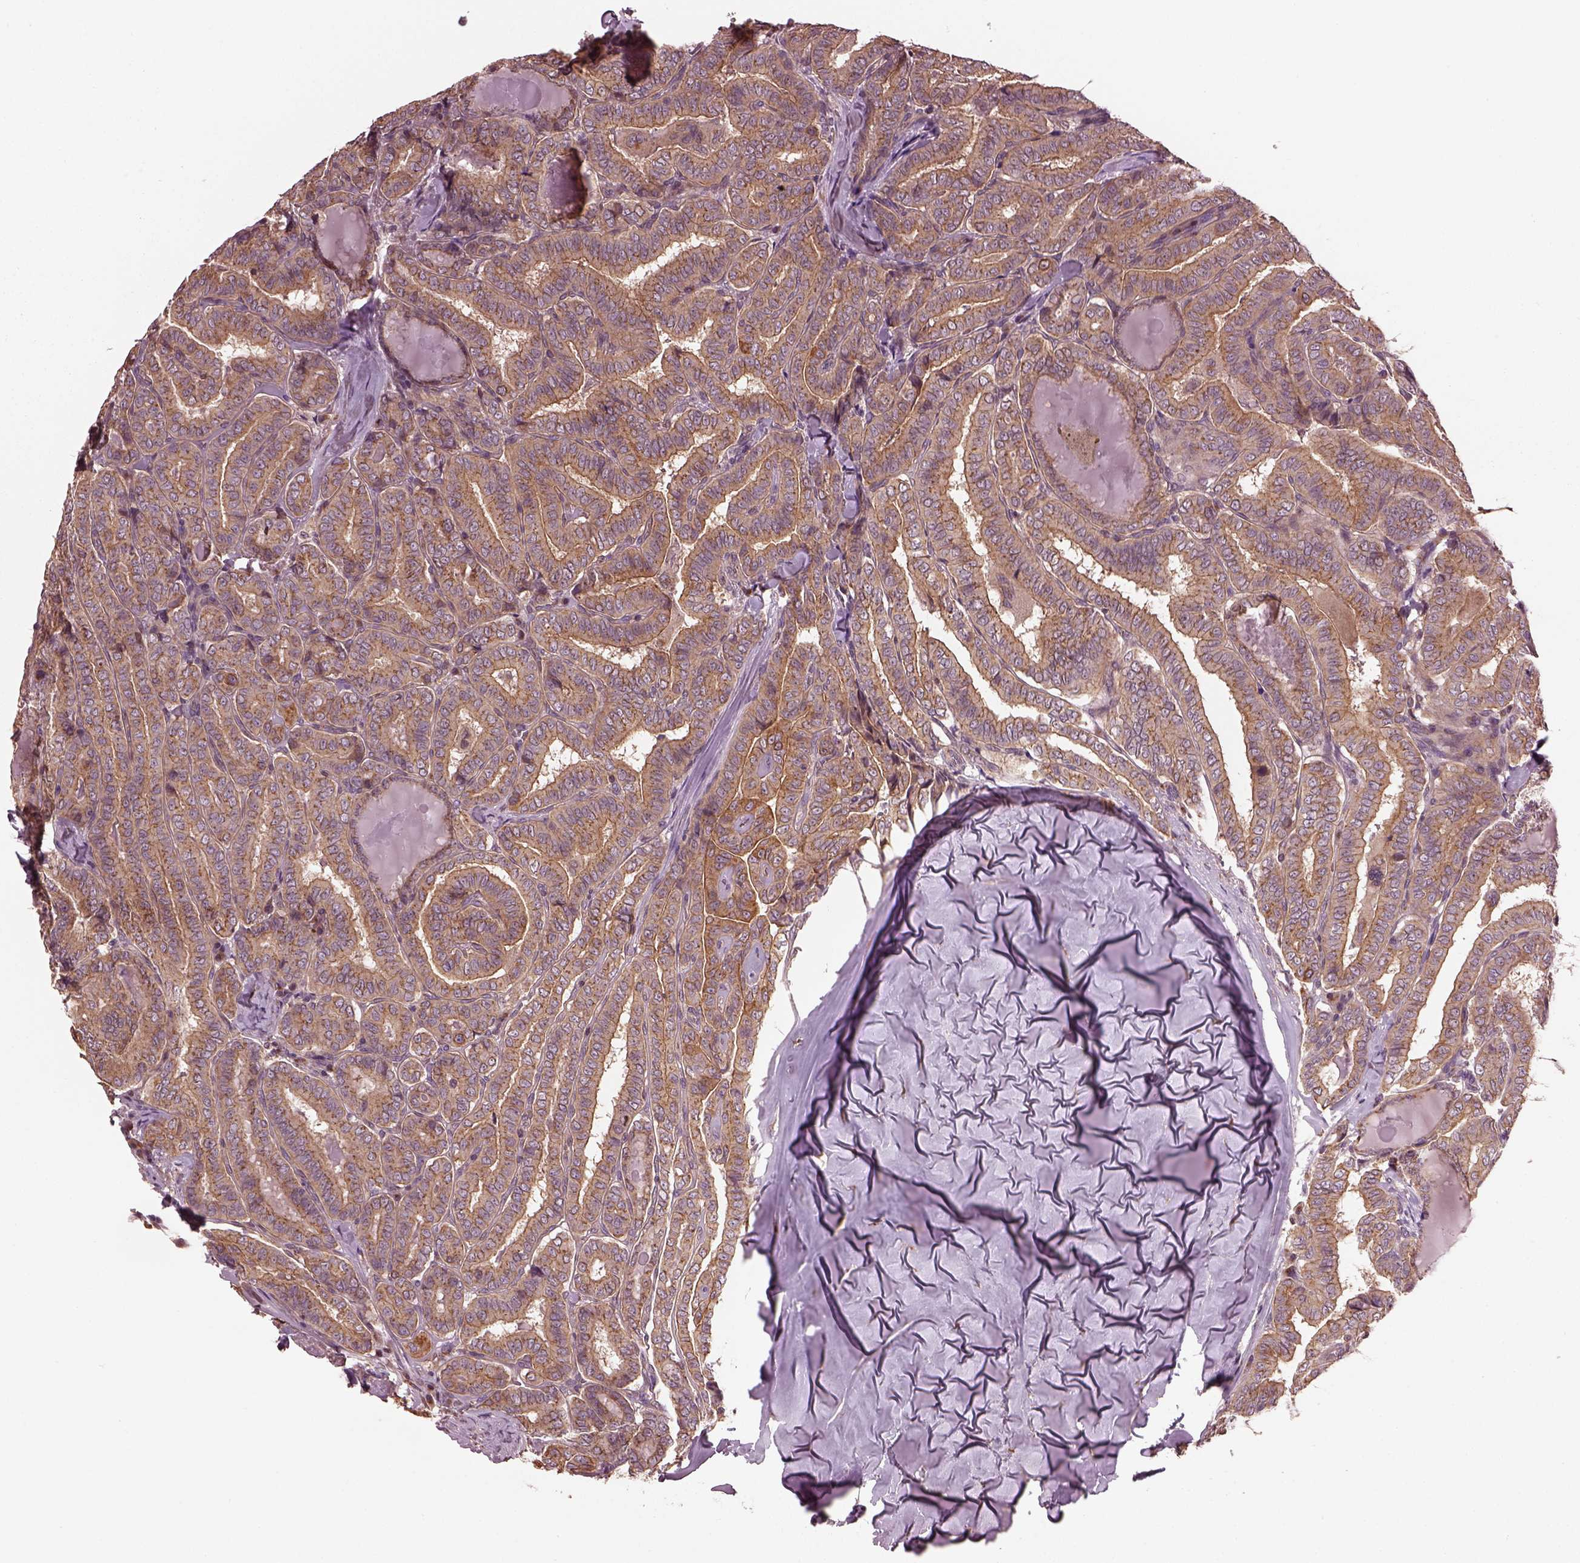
{"staining": {"intensity": "moderate", "quantity": ">75%", "location": "cytoplasmic/membranous"}, "tissue": "thyroid cancer", "cell_type": "Tumor cells", "image_type": "cancer", "snomed": [{"axis": "morphology", "description": "Papillary adenocarcinoma, NOS"}, {"axis": "morphology", "description": "Papillary adenoma metastatic"}, {"axis": "topography", "description": "Thyroid gland"}], "caption": "Thyroid cancer stained for a protein displays moderate cytoplasmic/membranous positivity in tumor cells.", "gene": "RUFY3", "patient": {"sex": "female", "age": 50}}